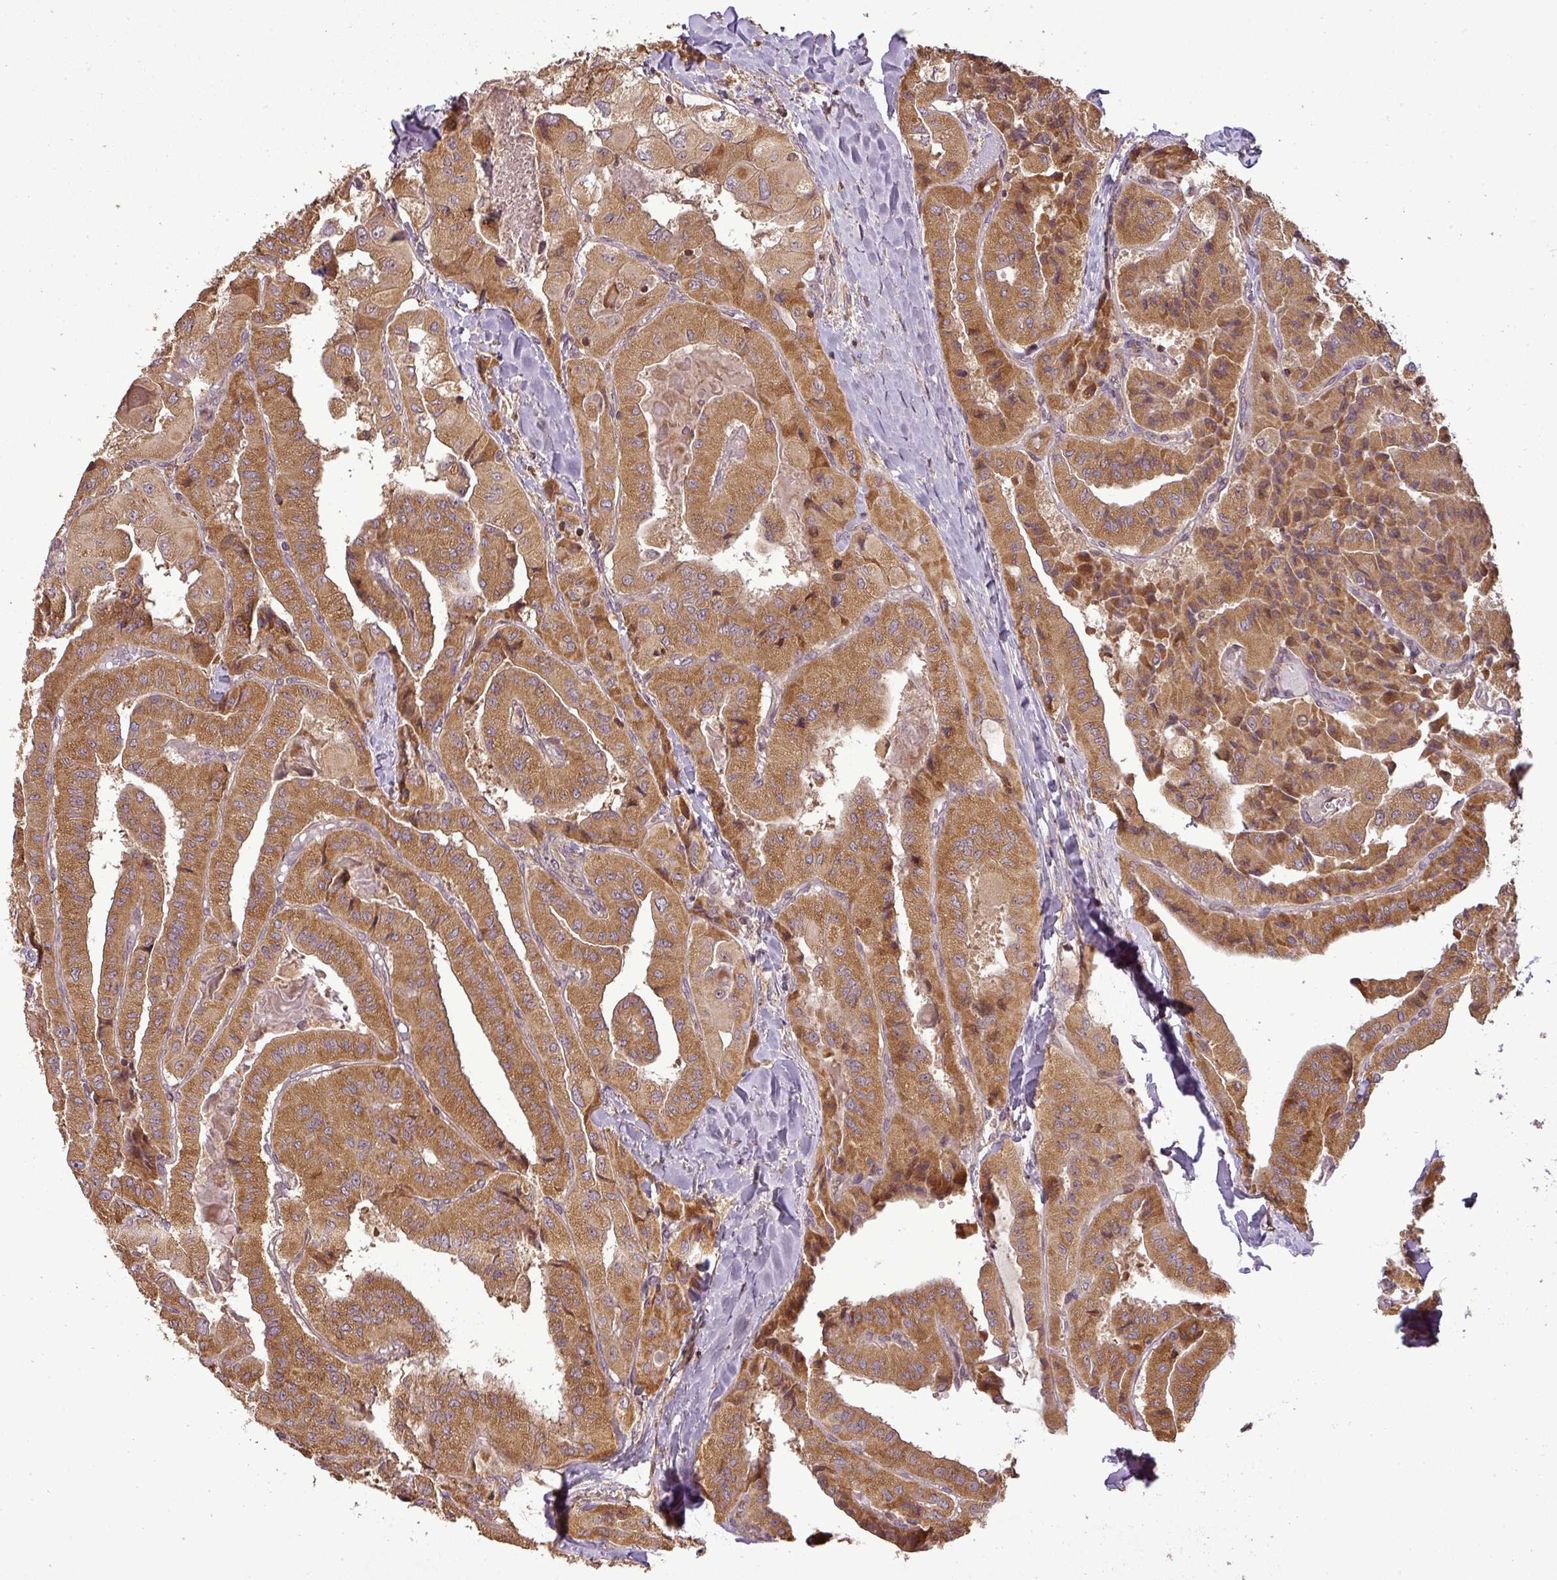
{"staining": {"intensity": "strong", "quantity": ">75%", "location": "cytoplasmic/membranous"}, "tissue": "thyroid cancer", "cell_type": "Tumor cells", "image_type": "cancer", "snomed": [{"axis": "morphology", "description": "Normal tissue, NOS"}, {"axis": "morphology", "description": "Papillary adenocarcinoma, NOS"}, {"axis": "topography", "description": "Thyroid gland"}], "caption": "This is an image of immunohistochemistry (IHC) staining of thyroid cancer, which shows strong staining in the cytoplasmic/membranous of tumor cells.", "gene": "FAIM", "patient": {"sex": "female", "age": 59}}